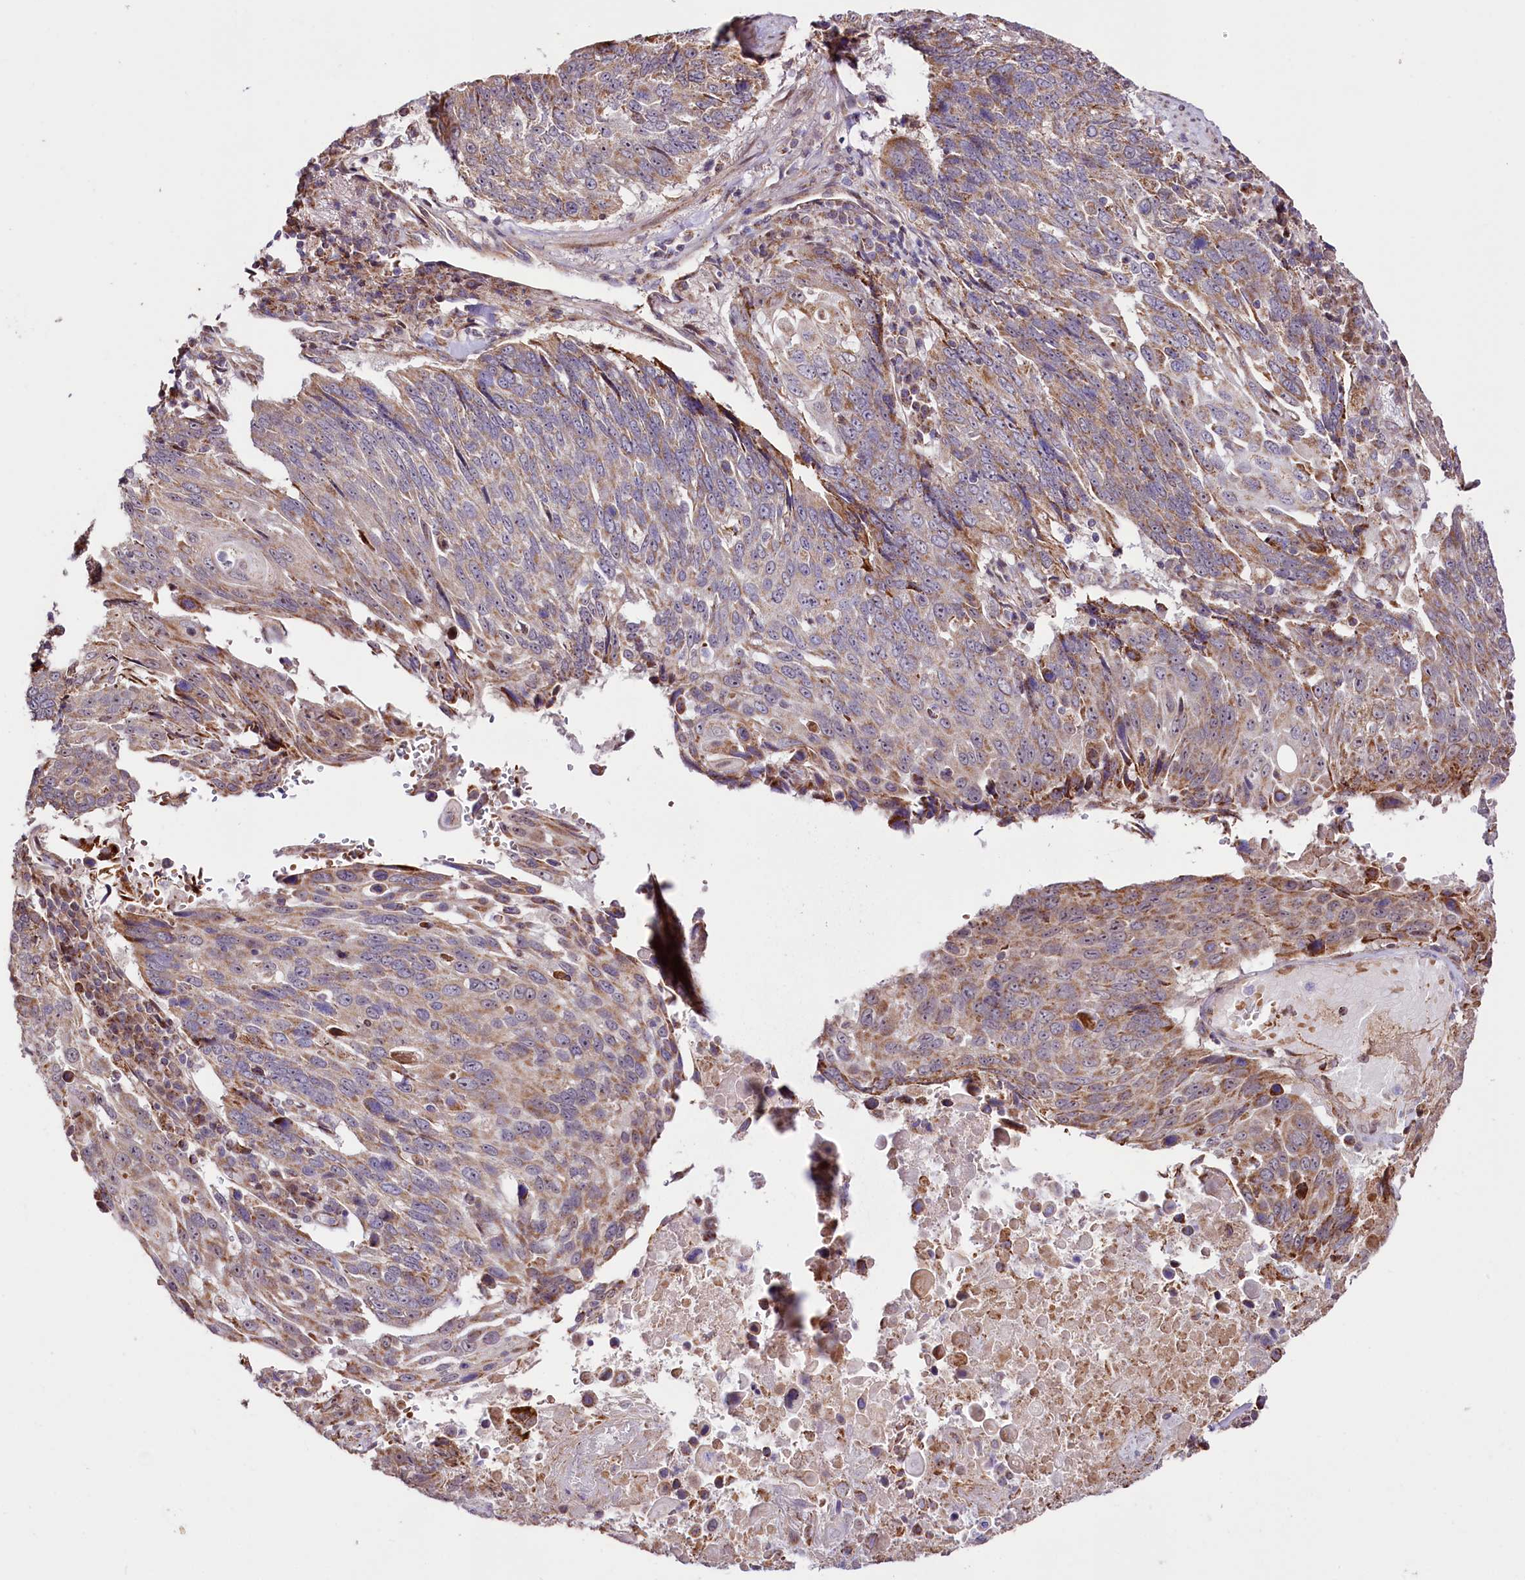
{"staining": {"intensity": "moderate", "quantity": "<25%", "location": "cytoplasmic/membranous"}, "tissue": "lung cancer", "cell_type": "Tumor cells", "image_type": "cancer", "snomed": [{"axis": "morphology", "description": "Squamous cell carcinoma, NOS"}, {"axis": "topography", "description": "Lung"}], "caption": "An image of human lung squamous cell carcinoma stained for a protein shows moderate cytoplasmic/membranous brown staining in tumor cells.", "gene": "ST7", "patient": {"sex": "male", "age": 66}}